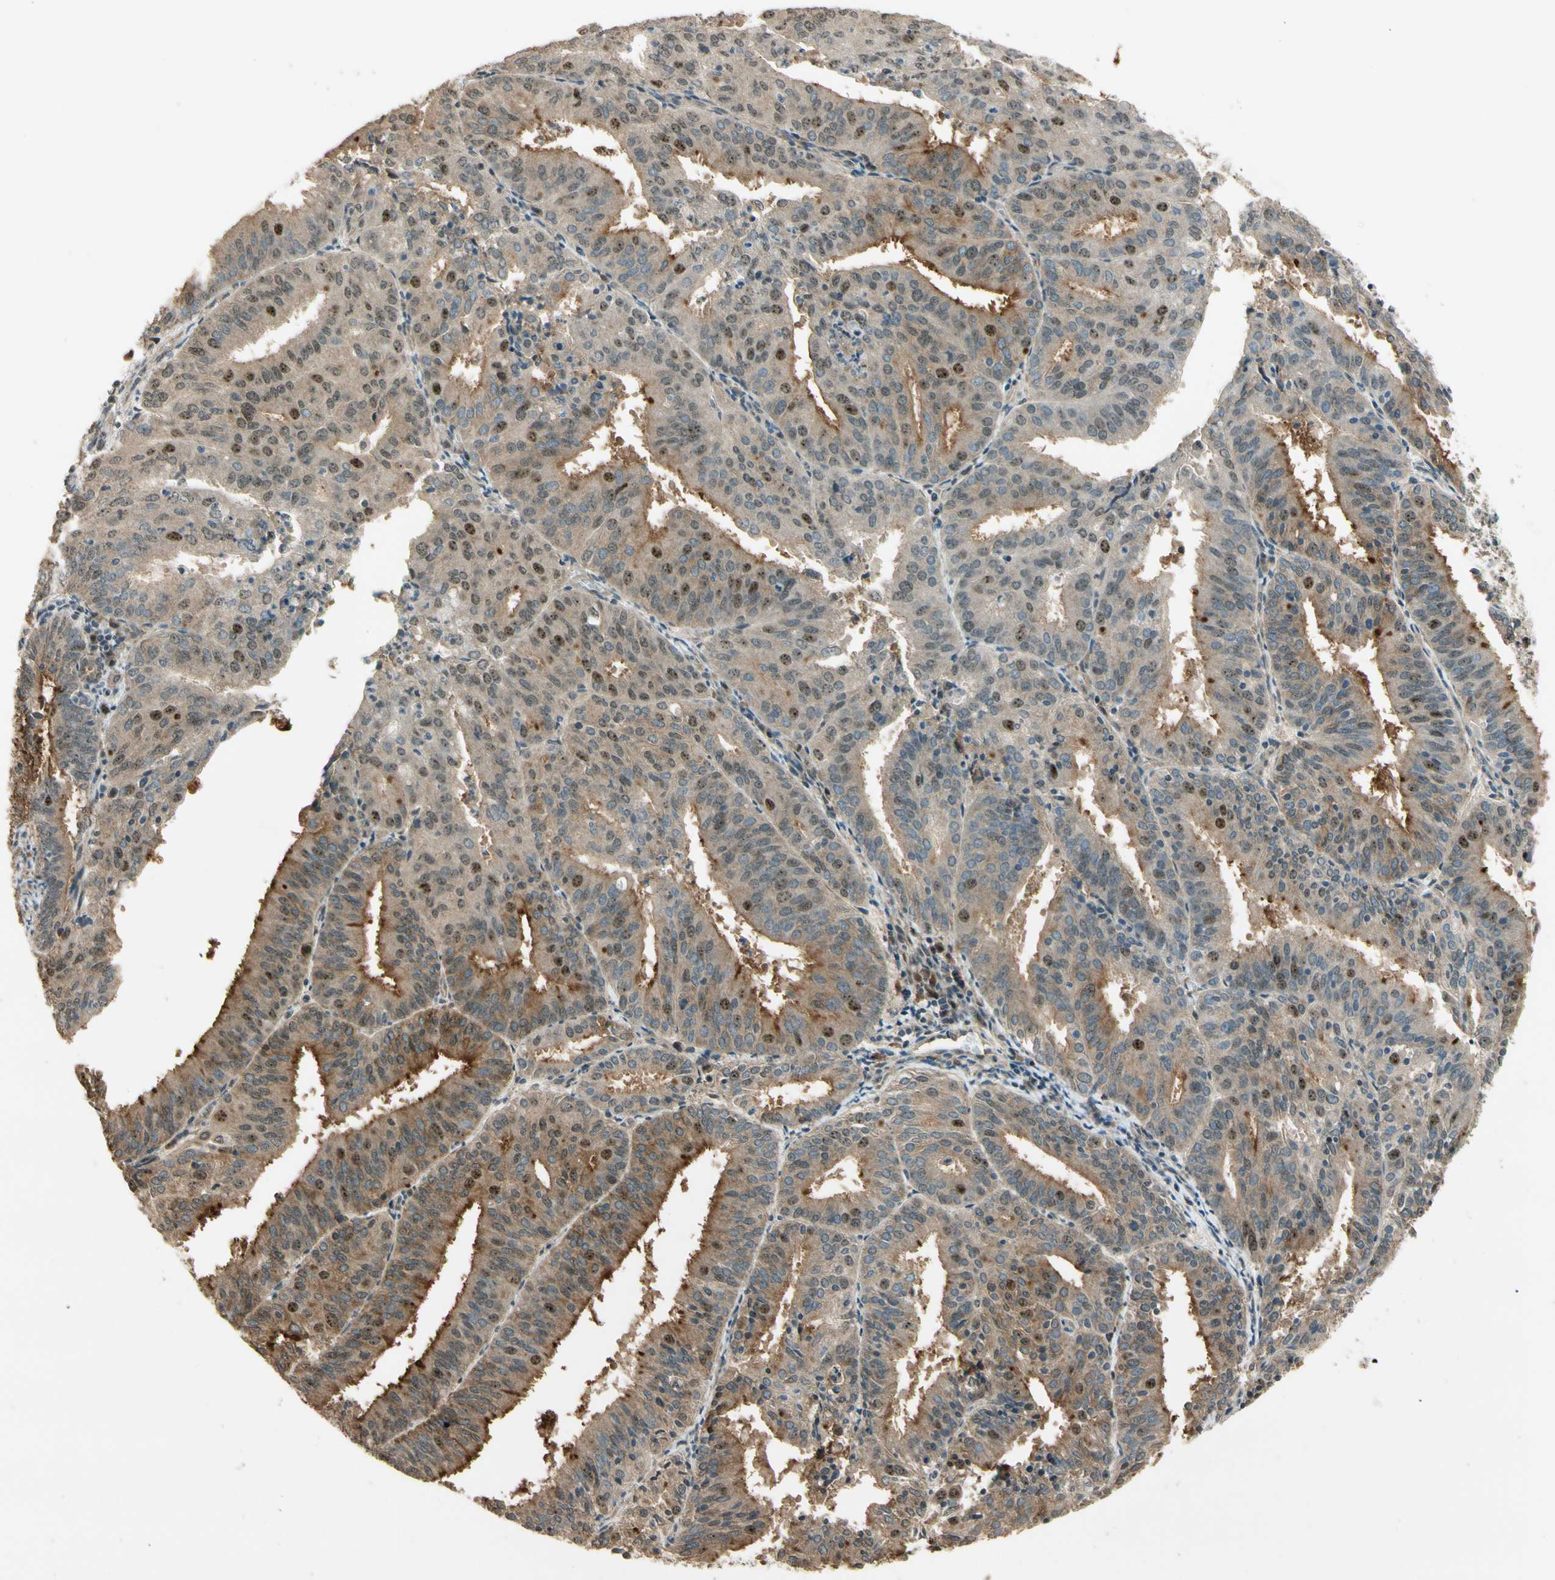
{"staining": {"intensity": "moderate", "quantity": ">75%", "location": "cytoplasmic/membranous"}, "tissue": "endometrial cancer", "cell_type": "Tumor cells", "image_type": "cancer", "snomed": [{"axis": "morphology", "description": "Adenocarcinoma, NOS"}, {"axis": "topography", "description": "Uterus"}], "caption": "DAB (3,3'-diaminobenzidine) immunohistochemical staining of human adenocarcinoma (endometrial) exhibits moderate cytoplasmic/membranous protein staining in about >75% of tumor cells.", "gene": "MCPH1", "patient": {"sex": "female", "age": 60}}